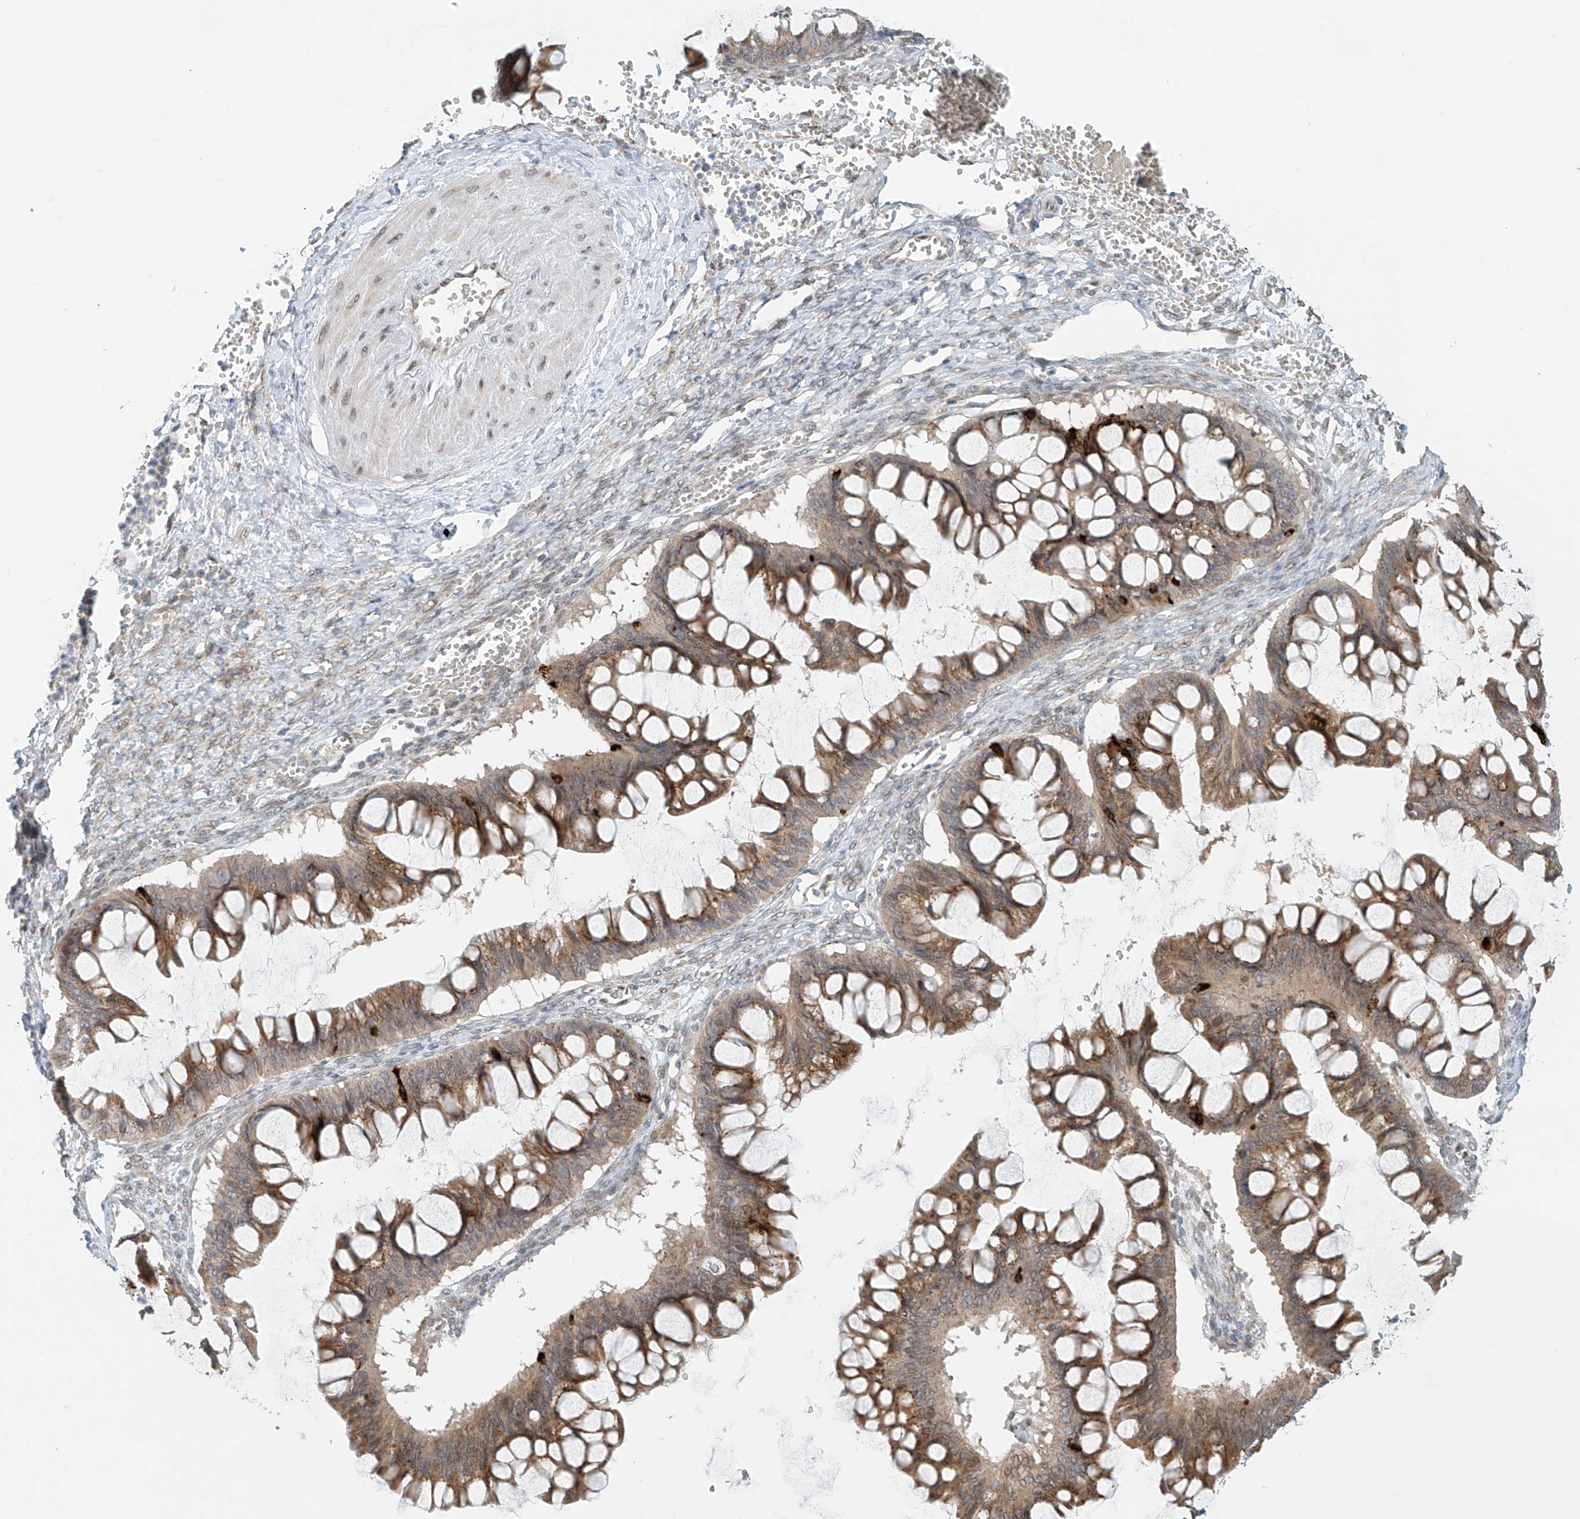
{"staining": {"intensity": "weak", "quantity": ">75%", "location": "cytoplasmic/membranous"}, "tissue": "ovarian cancer", "cell_type": "Tumor cells", "image_type": "cancer", "snomed": [{"axis": "morphology", "description": "Cystadenocarcinoma, mucinous, NOS"}, {"axis": "topography", "description": "Ovary"}], "caption": "The histopathology image reveals a brown stain indicating the presence of a protein in the cytoplasmic/membranous of tumor cells in ovarian cancer.", "gene": "STARD9", "patient": {"sex": "female", "age": 73}}